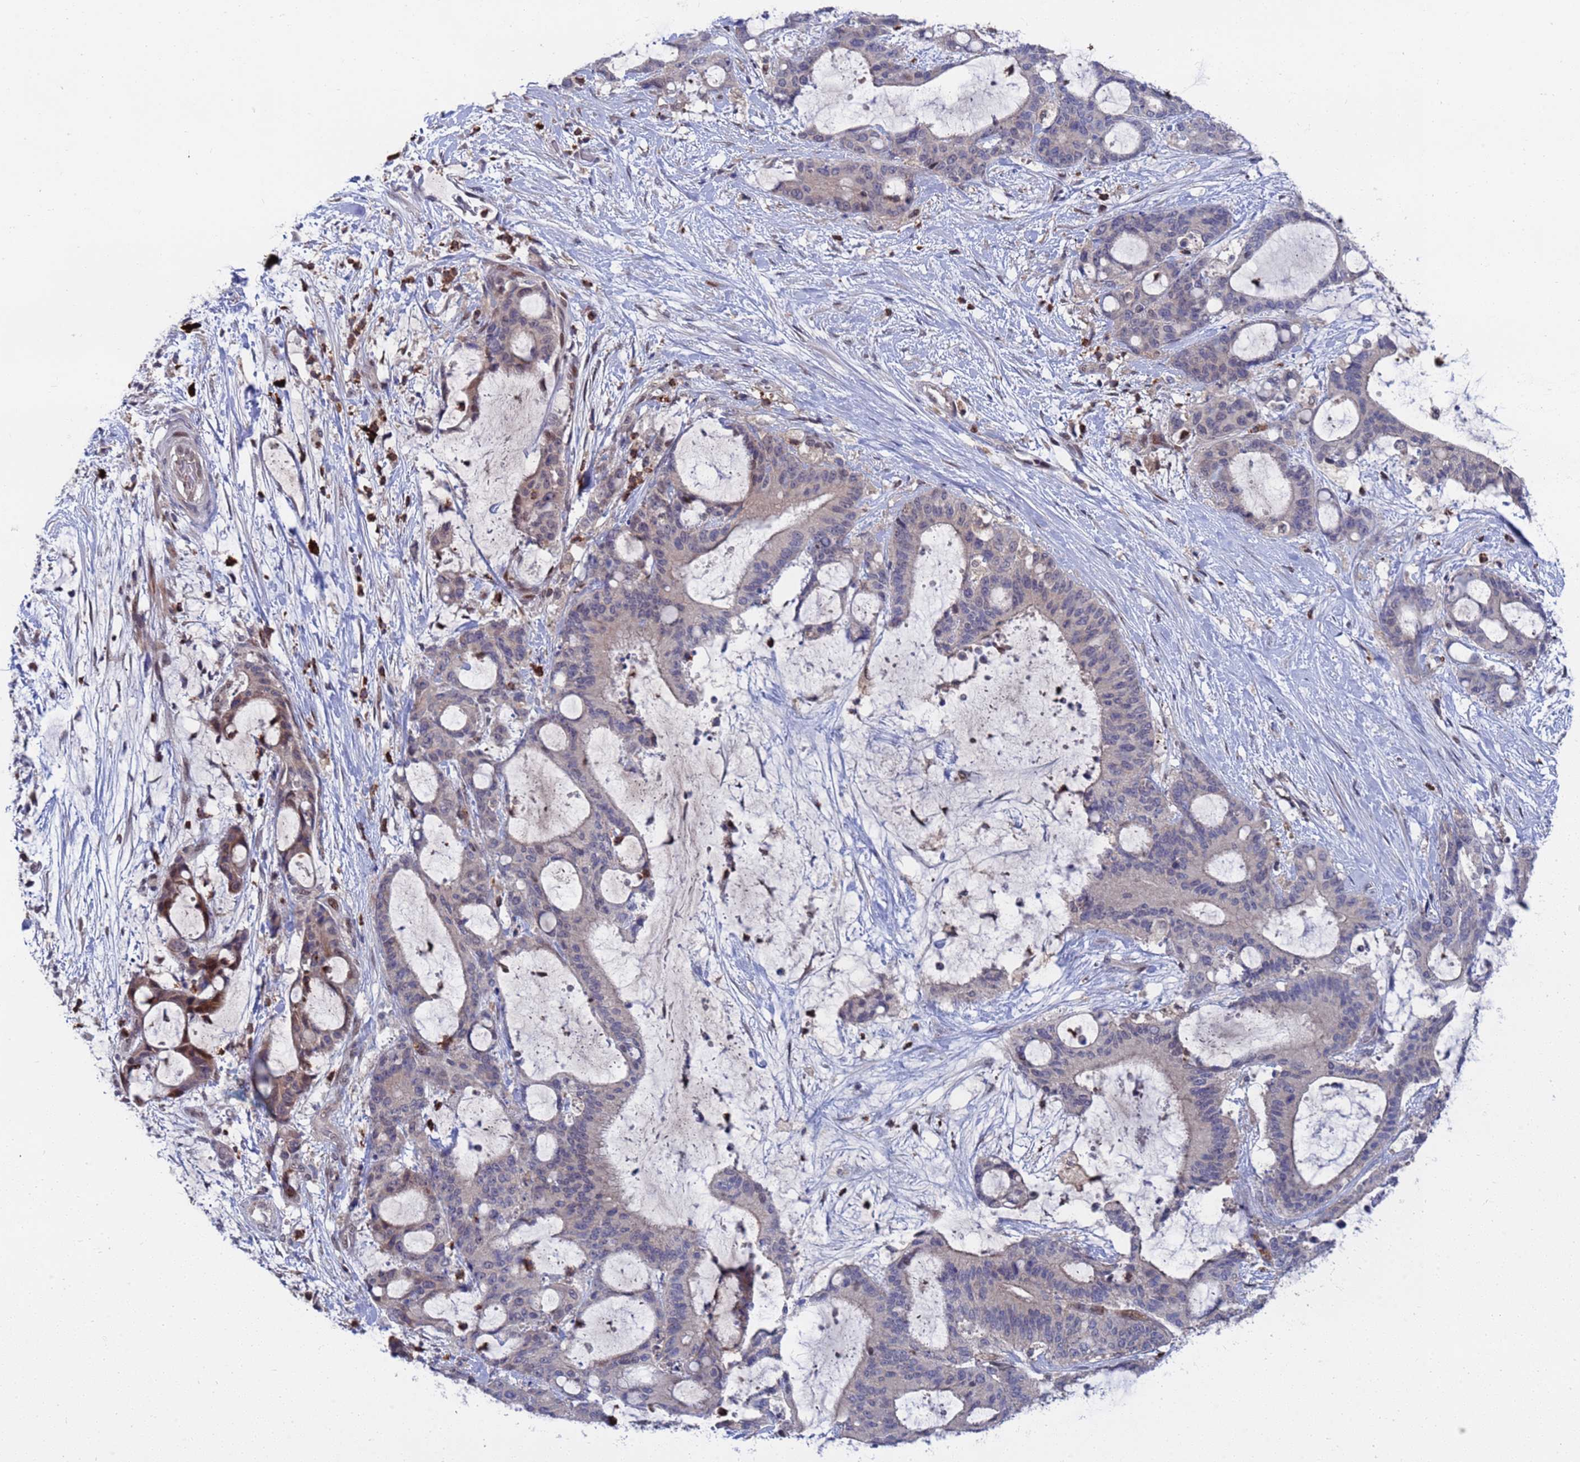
{"staining": {"intensity": "weak", "quantity": "<25%", "location": "cytoplasmic/membranous"}, "tissue": "liver cancer", "cell_type": "Tumor cells", "image_type": "cancer", "snomed": [{"axis": "morphology", "description": "Normal tissue, NOS"}, {"axis": "morphology", "description": "Cholangiocarcinoma"}, {"axis": "topography", "description": "Liver"}, {"axis": "topography", "description": "Peripheral nerve tissue"}], "caption": "Immunohistochemical staining of human liver cholangiocarcinoma reveals no significant positivity in tumor cells.", "gene": "TMBIM6", "patient": {"sex": "female", "age": 73}}